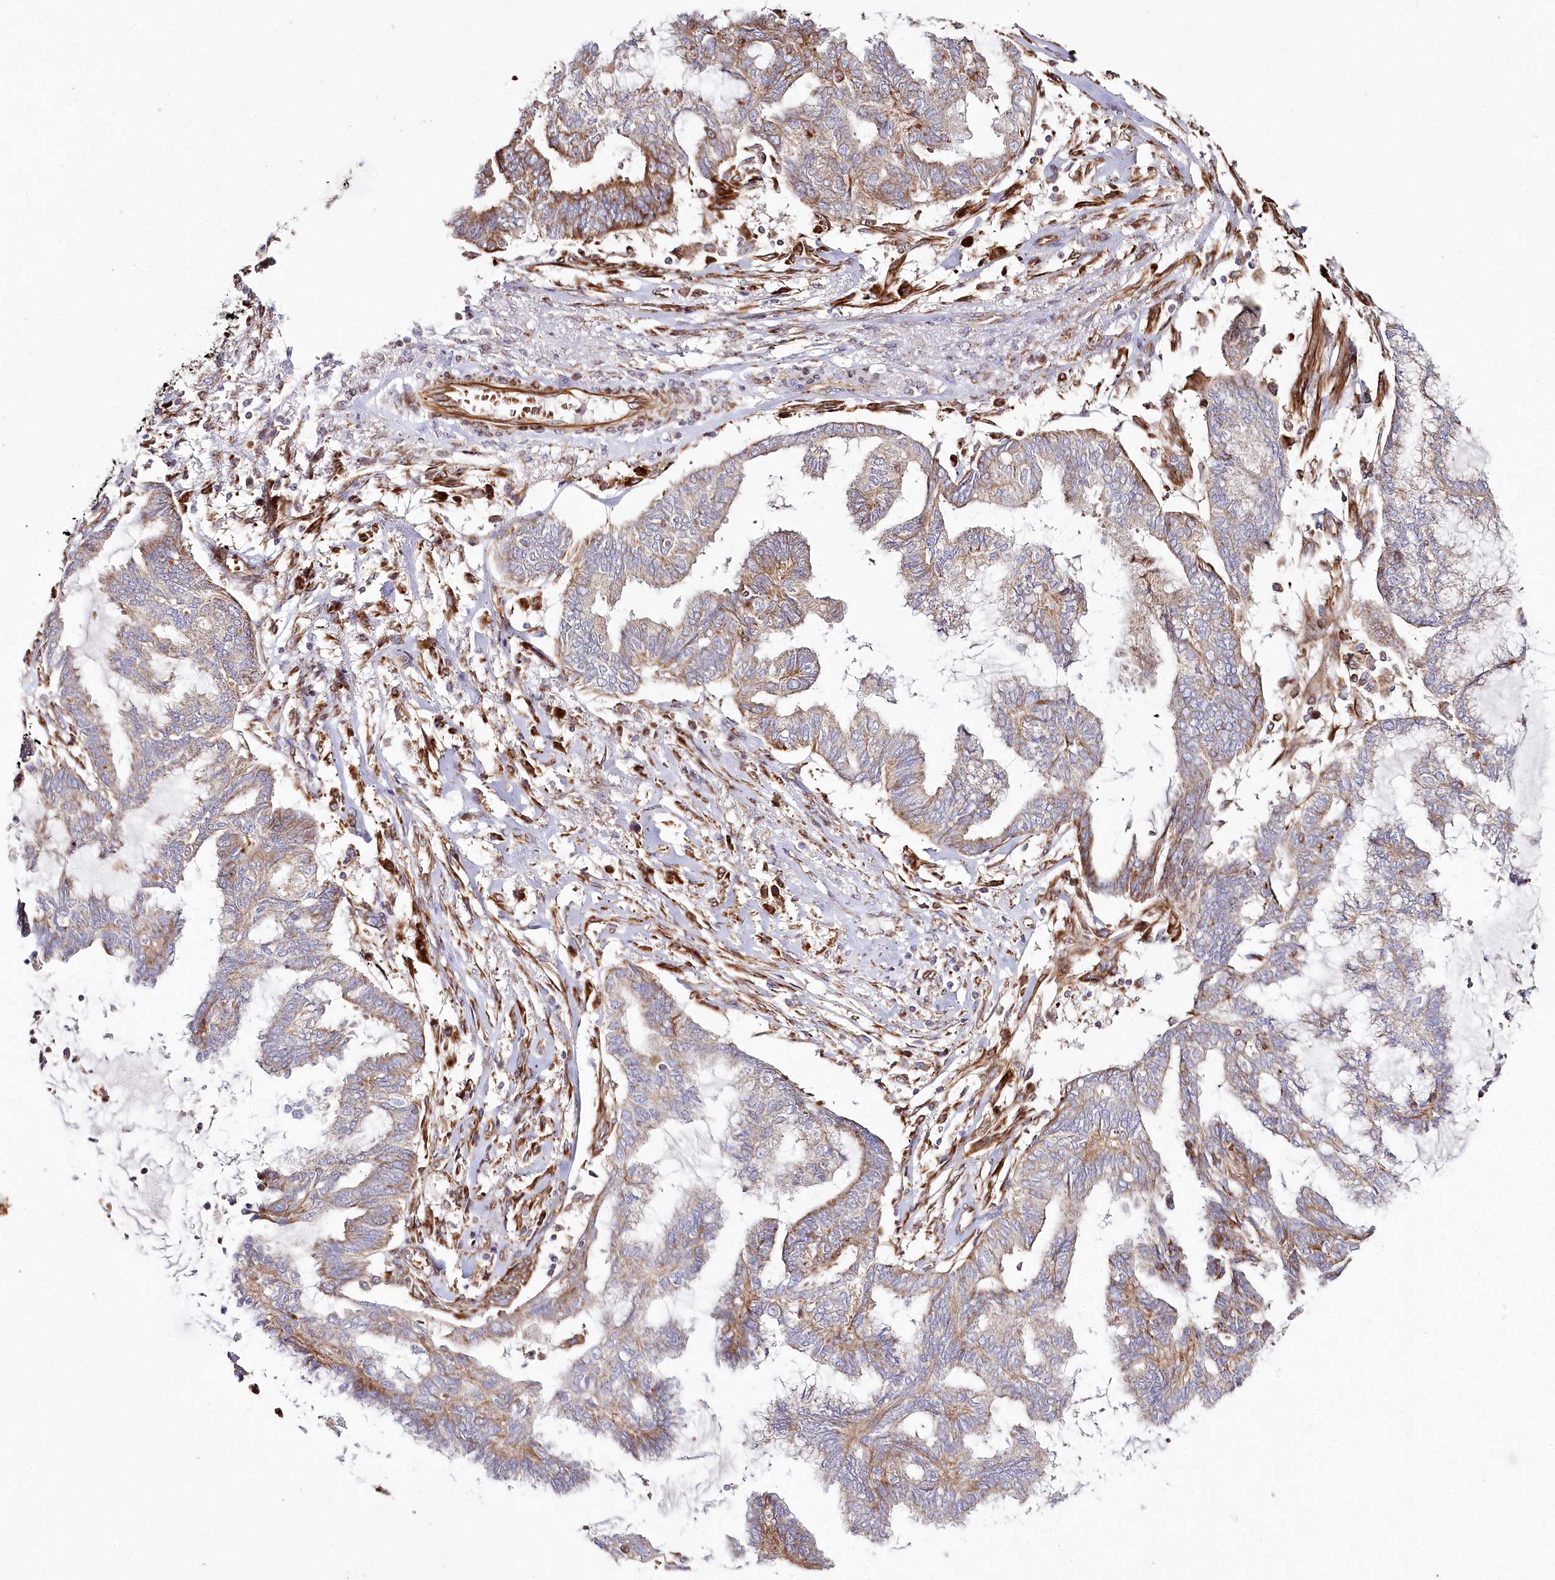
{"staining": {"intensity": "weak", "quantity": ">75%", "location": "cytoplasmic/membranous"}, "tissue": "endometrial cancer", "cell_type": "Tumor cells", "image_type": "cancer", "snomed": [{"axis": "morphology", "description": "Adenocarcinoma, NOS"}, {"axis": "topography", "description": "Endometrium"}], "caption": "DAB immunohistochemical staining of human endometrial cancer exhibits weak cytoplasmic/membranous protein expression in about >75% of tumor cells.", "gene": "THUMPD3", "patient": {"sex": "female", "age": 86}}